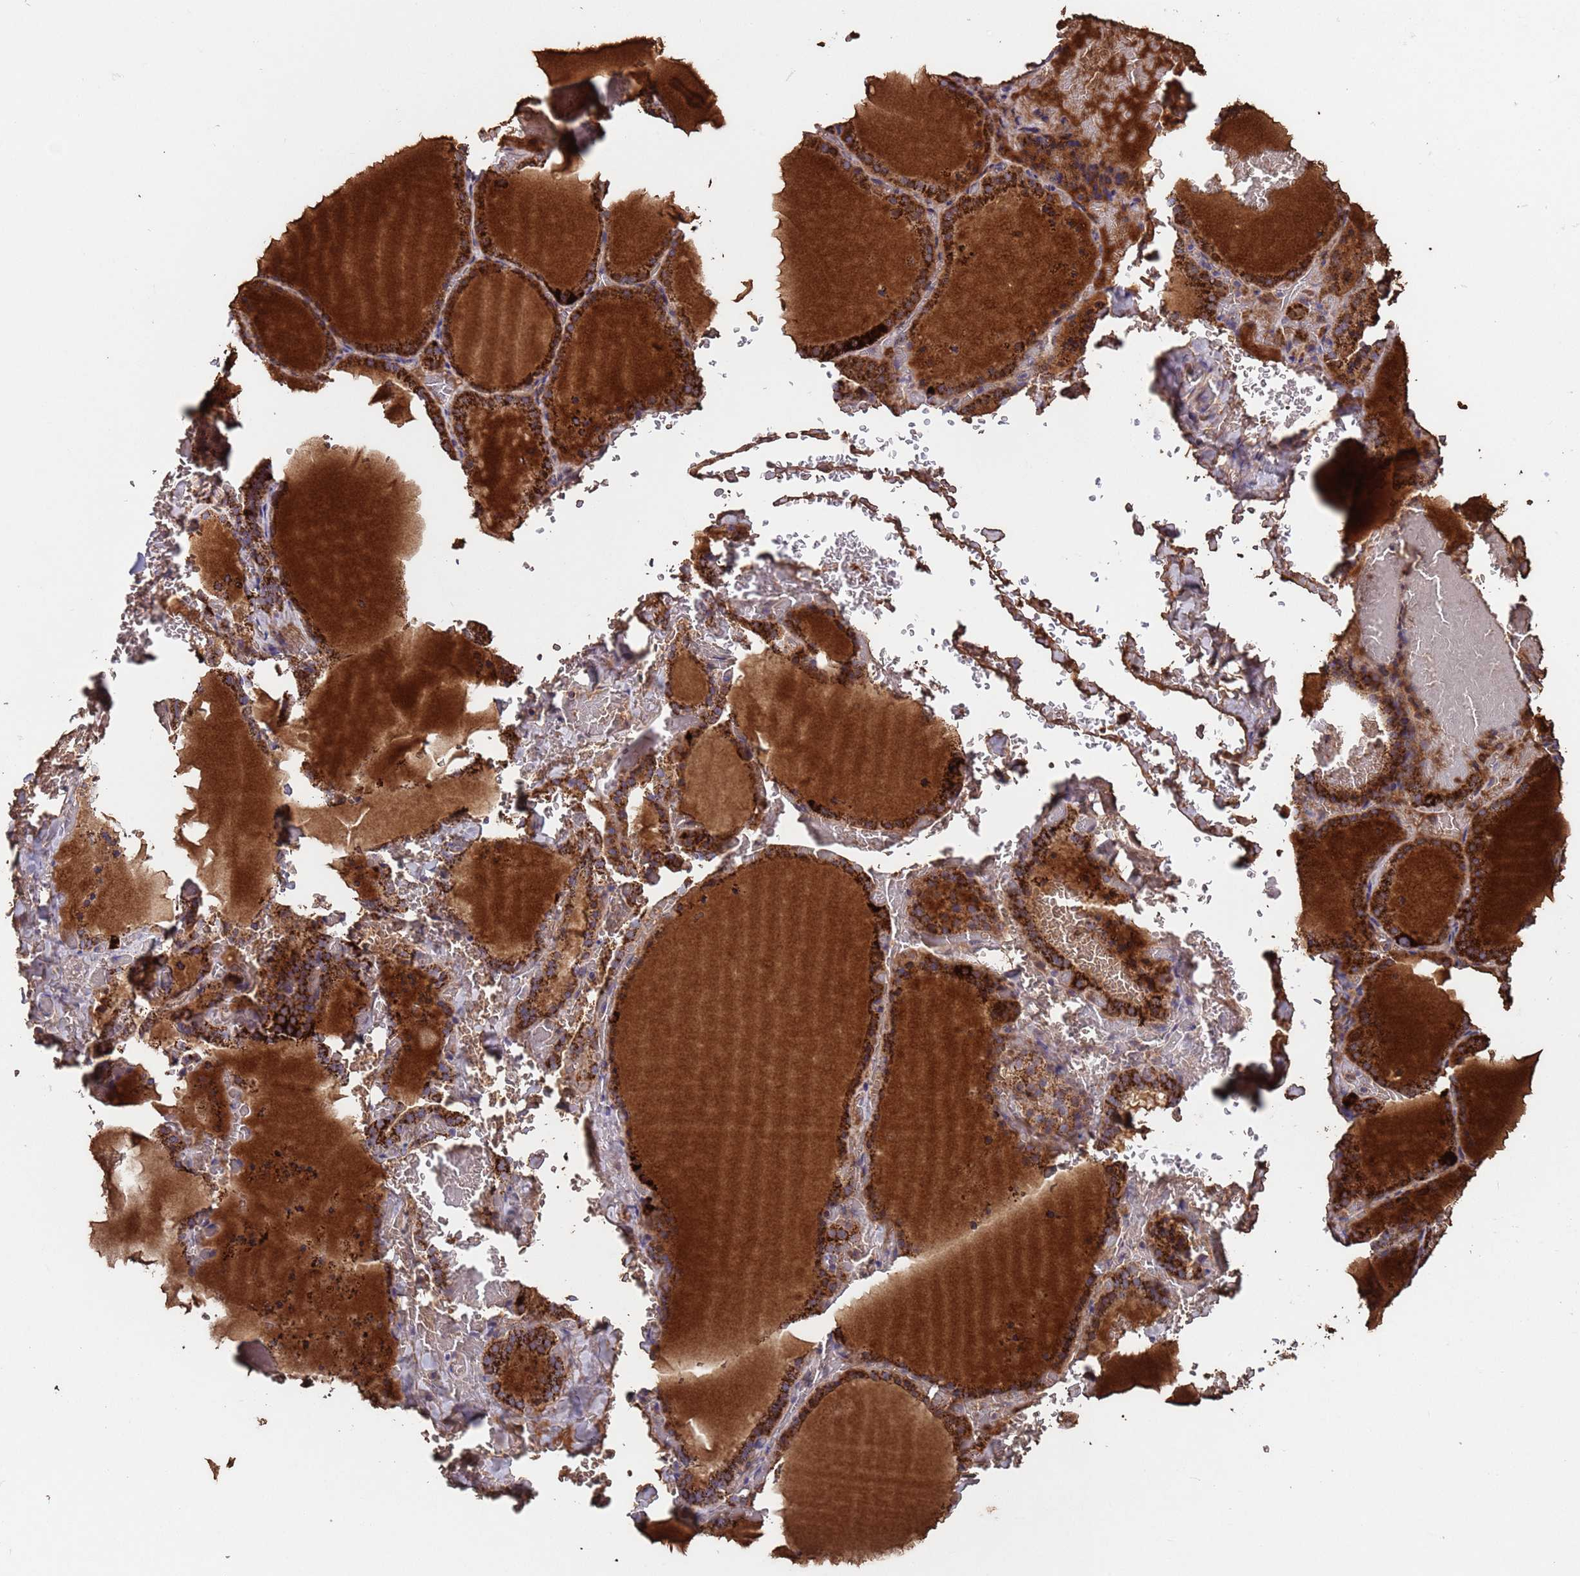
{"staining": {"intensity": "strong", "quantity": ">75%", "location": "cytoplasmic/membranous"}, "tissue": "thyroid gland", "cell_type": "Glandular cells", "image_type": "normal", "snomed": [{"axis": "morphology", "description": "Normal tissue, NOS"}, {"axis": "topography", "description": "Thyroid gland"}], "caption": "The micrograph demonstrates immunohistochemical staining of unremarkable thyroid gland. There is strong cytoplasmic/membranous staining is appreciated in about >75% of glandular cells. Nuclei are stained in blue.", "gene": "ACAD8", "patient": {"sex": "female", "age": 39}}